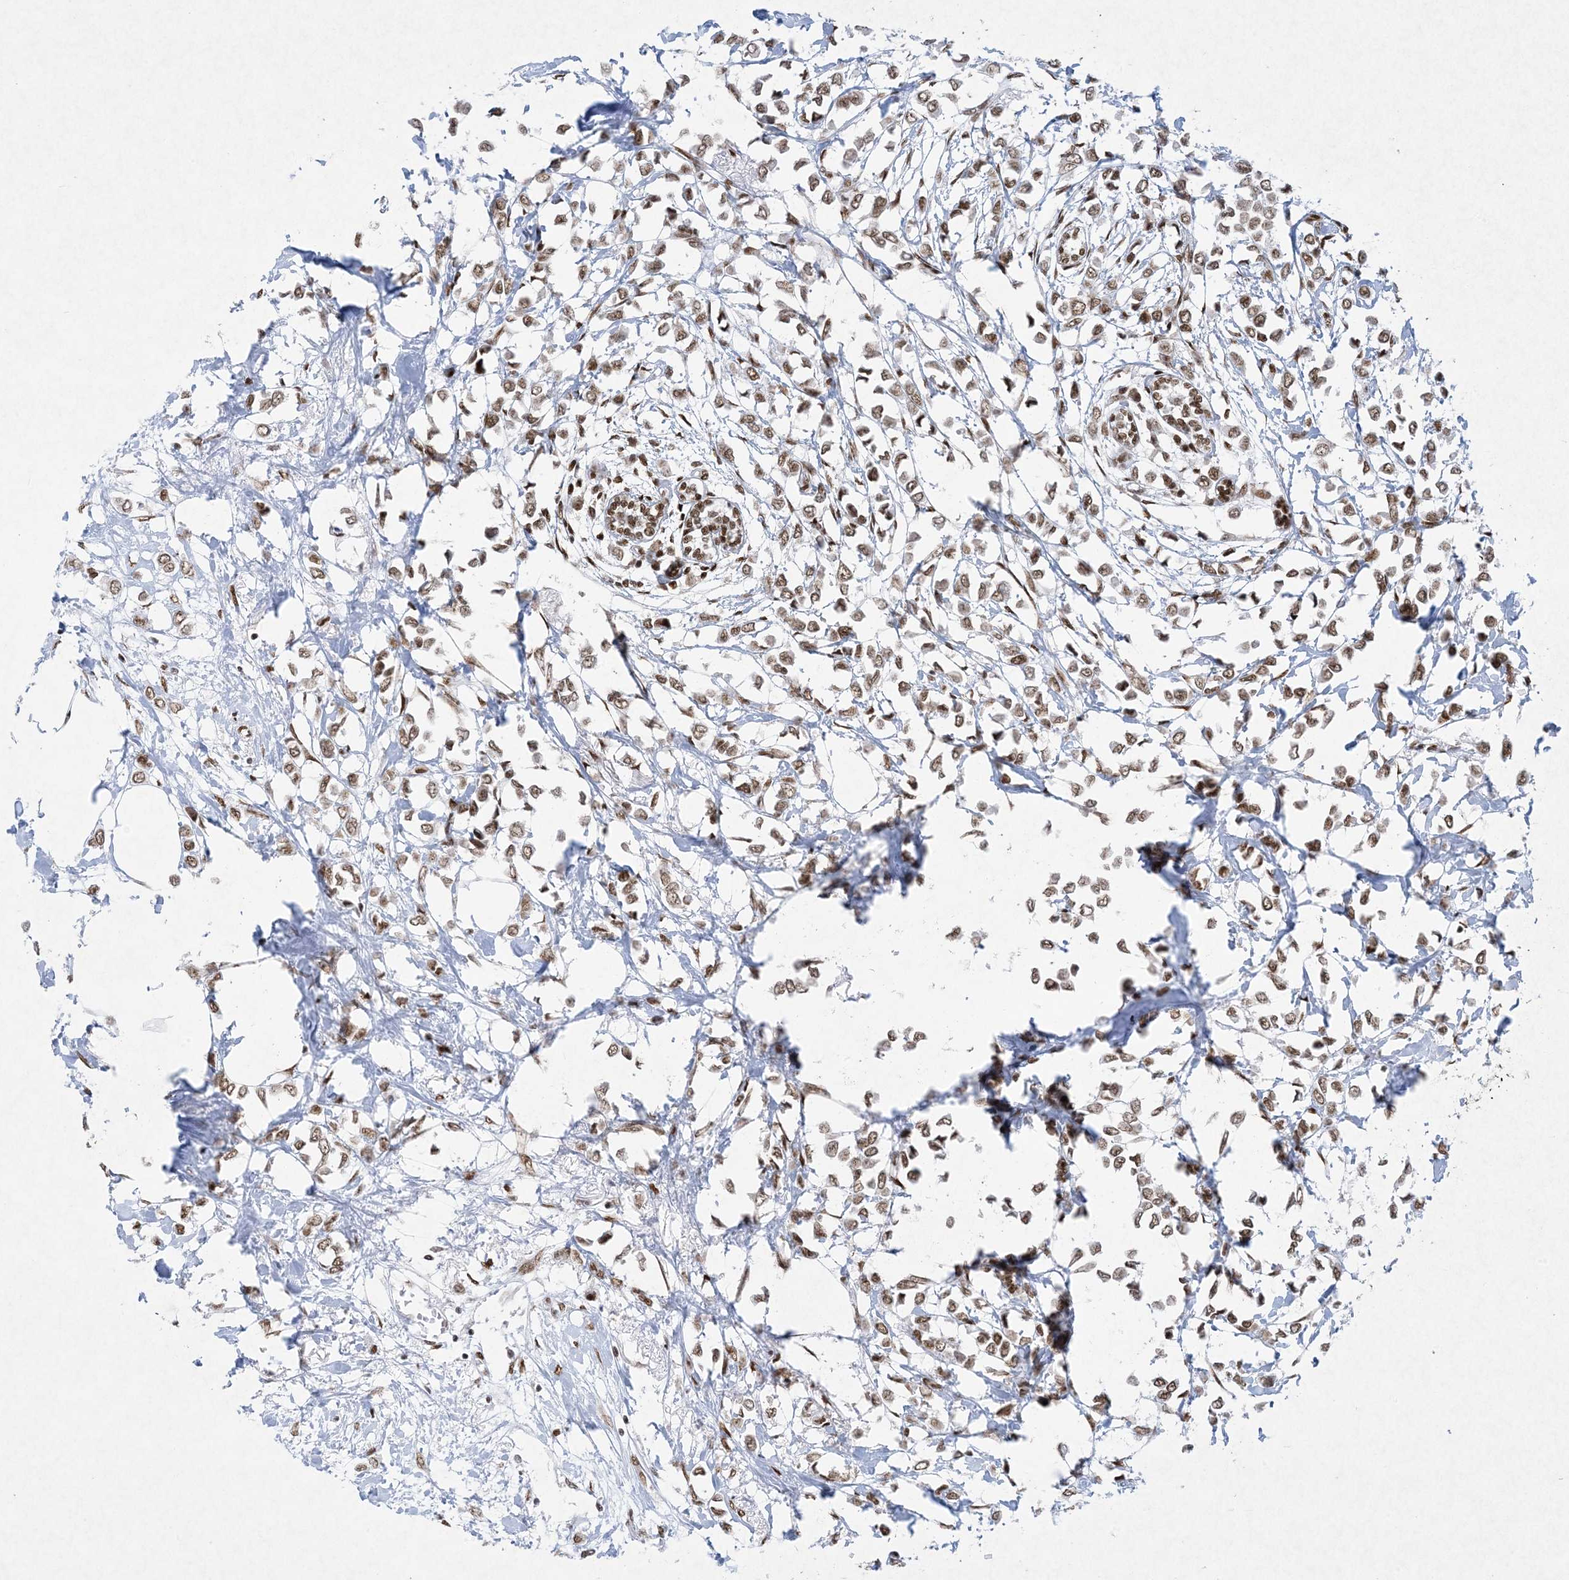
{"staining": {"intensity": "moderate", "quantity": ">75%", "location": "nuclear"}, "tissue": "breast cancer", "cell_type": "Tumor cells", "image_type": "cancer", "snomed": [{"axis": "morphology", "description": "Lobular carcinoma"}, {"axis": "topography", "description": "Breast"}], "caption": "A histopathology image showing moderate nuclear staining in about >75% of tumor cells in breast cancer (lobular carcinoma), as visualized by brown immunohistochemical staining.", "gene": "PKNOX2", "patient": {"sex": "female", "age": 51}}